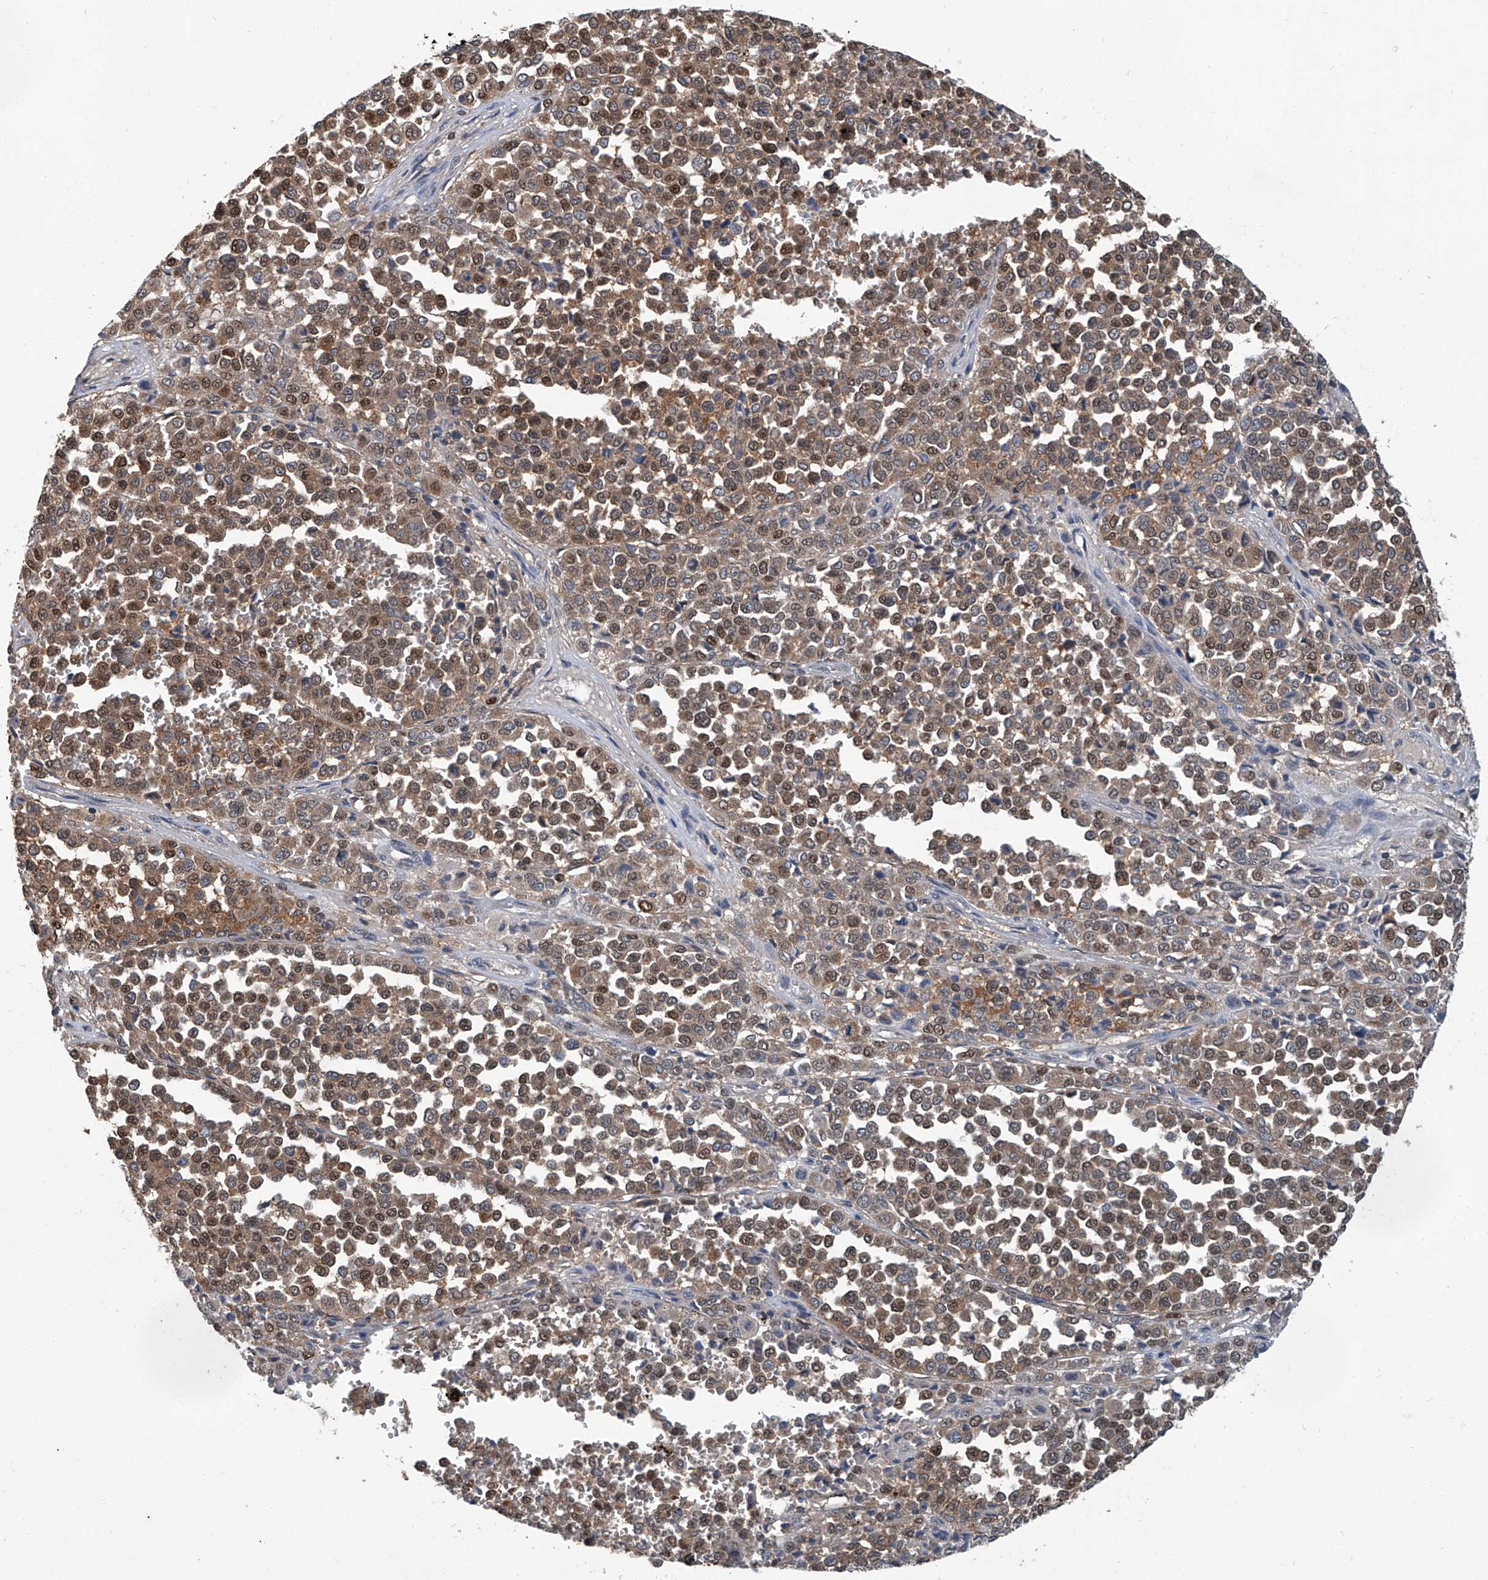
{"staining": {"intensity": "moderate", "quantity": ">75%", "location": "cytoplasmic/membranous"}, "tissue": "melanoma", "cell_type": "Tumor cells", "image_type": "cancer", "snomed": [{"axis": "morphology", "description": "Malignant melanoma, Metastatic site"}, {"axis": "topography", "description": "Pancreas"}], "caption": "Malignant melanoma (metastatic site) was stained to show a protein in brown. There is medium levels of moderate cytoplasmic/membranous expression in approximately >75% of tumor cells.", "gene": "CLK1", "patient": {"sex": "female", "age": 30}}